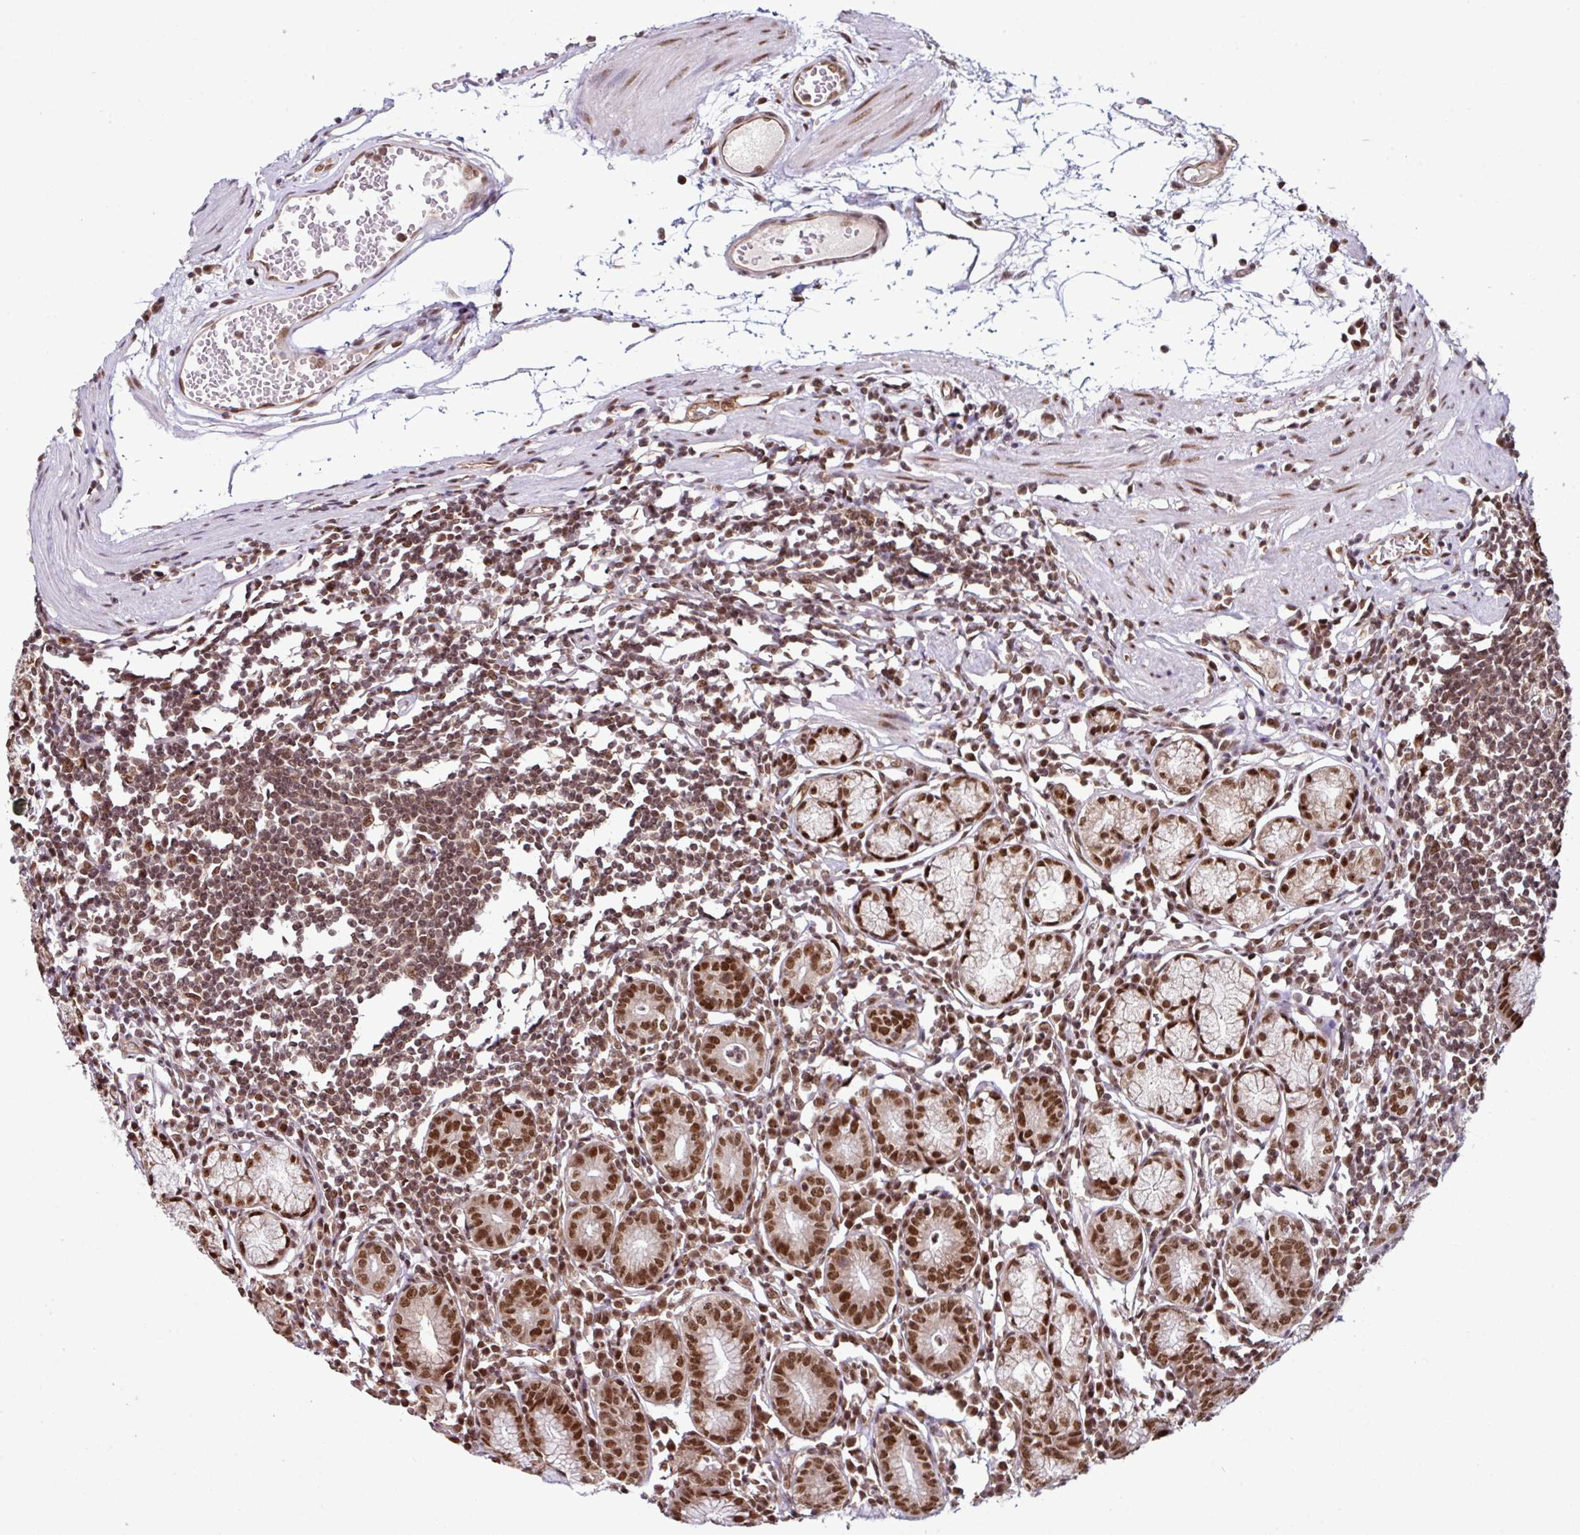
{"staining": {"intensity": "strong", "quantity": ">75%", "location": "cytoplasmic/membranous,nuclear"}, "tissue": "stomach", "cell_type": "Glandular cells", "image_type": "normal", "snomed": [{"axis": "morphology", "description": "Normal tissue, NOS"}, {"axis": "topography", "description": "Stomach"}], "caption": "Glandular cells demonstrate high levels of strong cytoplasmic/membranous,nuclear positivity in approximately >75% of cells in unremarkable human stomach. (DAB IHC with brightfield microscopy, high magnification).", "gene": "MORF4L2", "patient": {"sex": "male", "age": 55}}